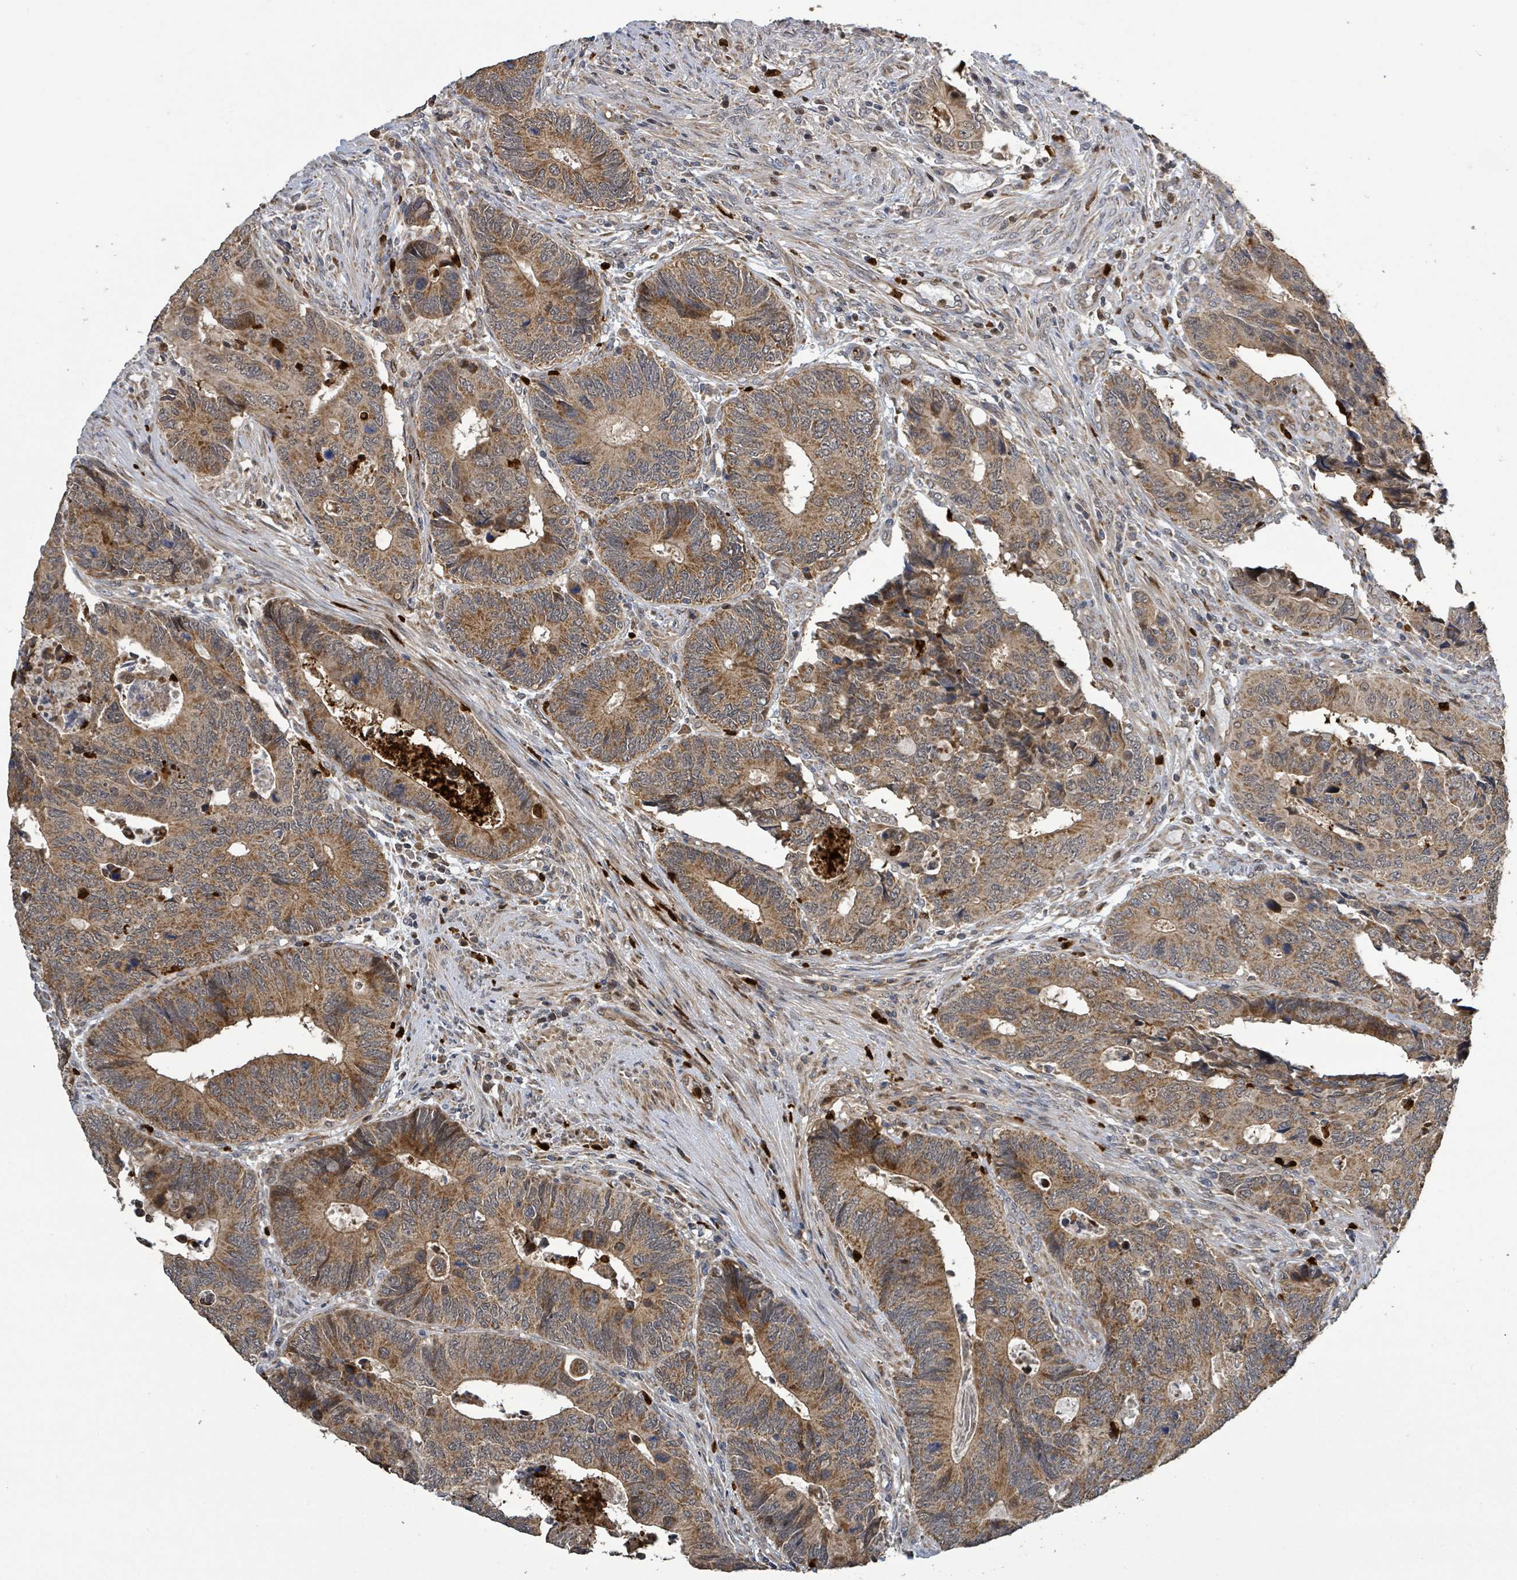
{"staining": {"intensity": "moderate", "quantity": ">75%", "location": "cytoplasmic/membranous"}, "tissue": "colorectal cancer", "cell_type": "Tumor cells", "image_type": "cancer", "snomed": [{"axis": "morphology", "description": "Adenocarcinoma, NOS"}, {"axis": "topography", "description": "Colon"}], "caption": "Tumor cells reveal medium levels of moderate cytoplasmic/membranous staining in approximately >75% of cells in adenocarcinoma (colorectal).", "gene": "COQ6", "patient": {"sex": "male", "age": 87}}